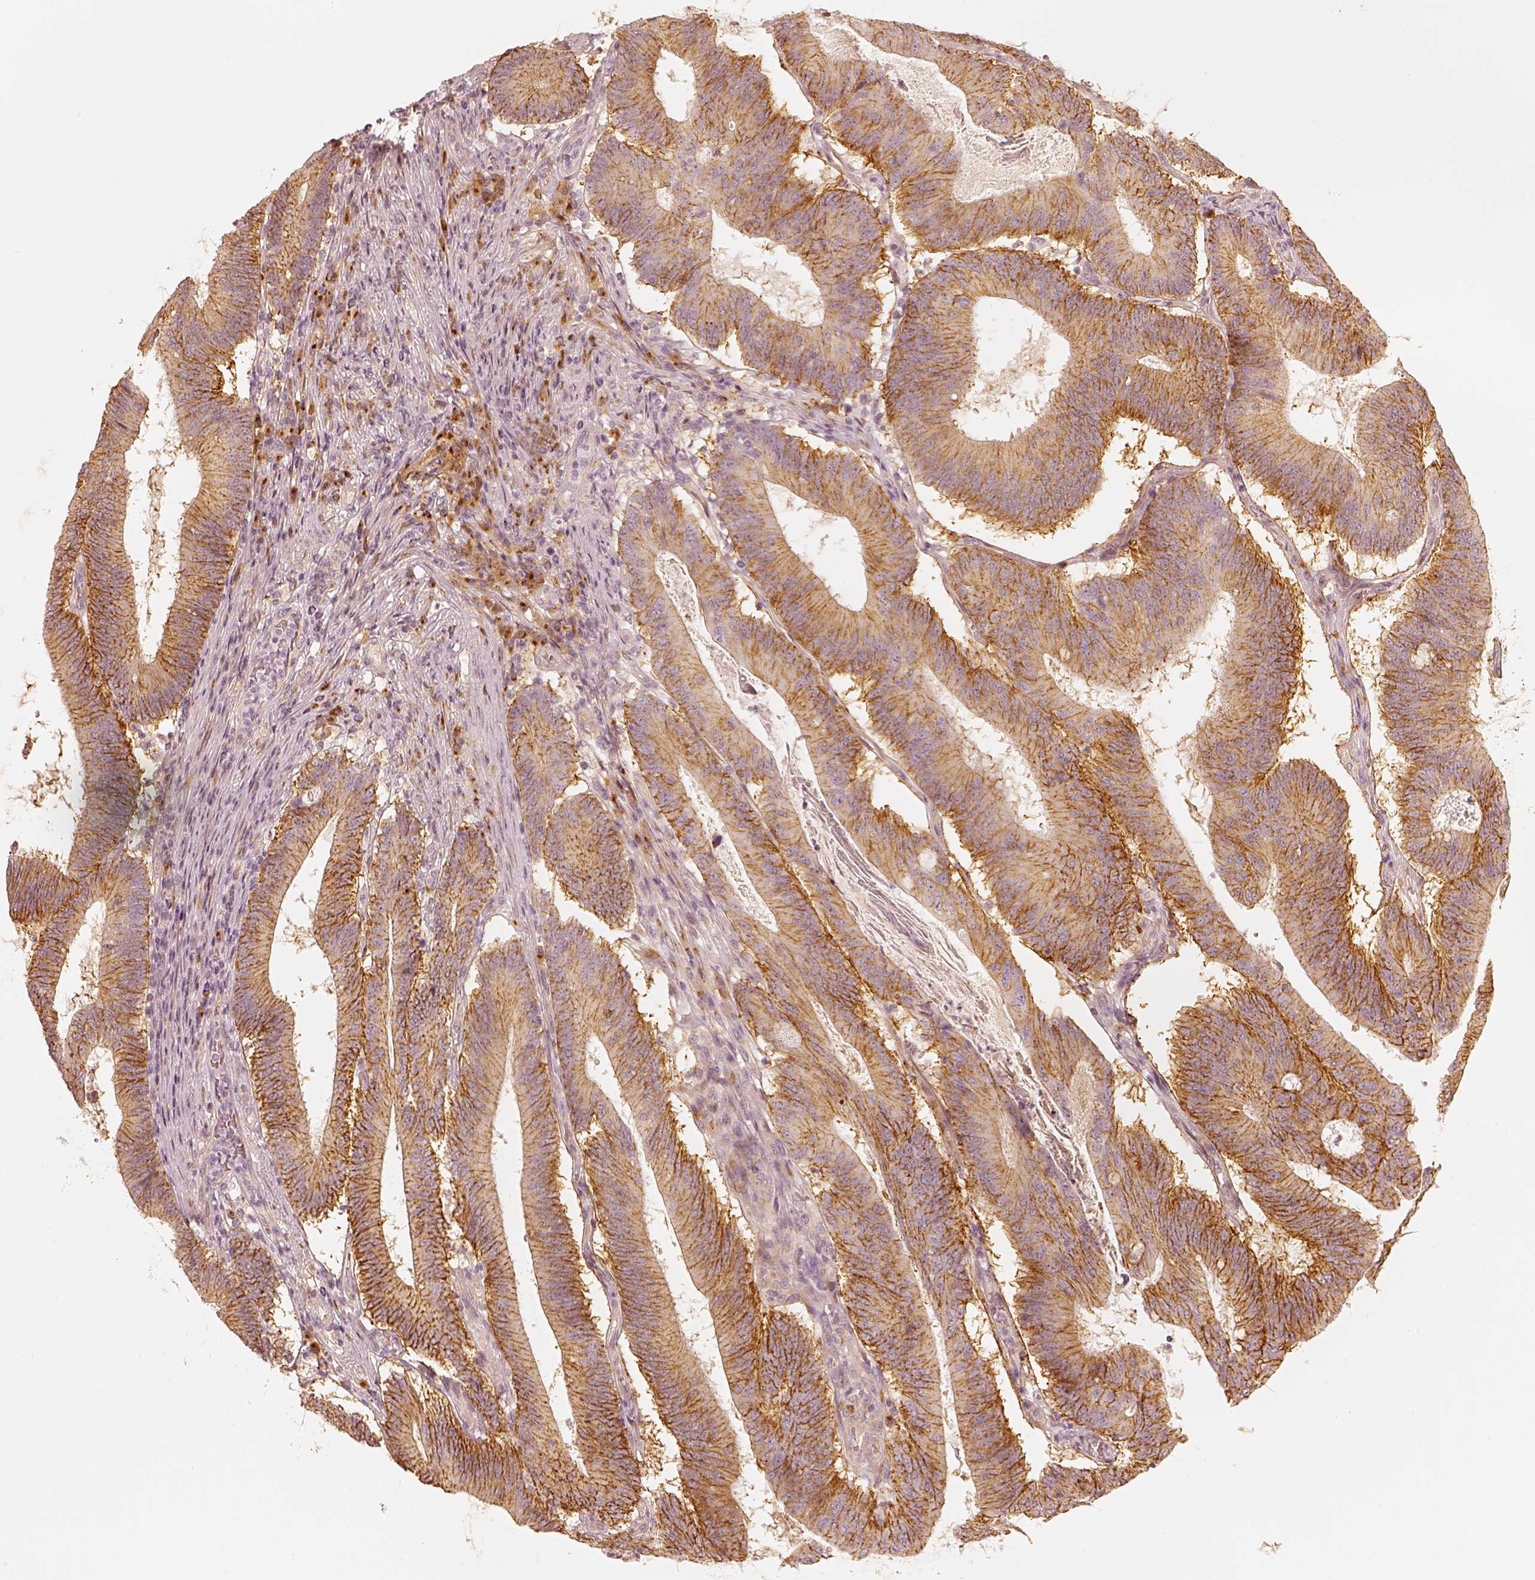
{"staining": {"intensity": "moderate", "quantity": "25%-75%", "location": "cytoplasmic/membranous"}, "tissue": "colorectal cancer", "cell_type": "Tumor cells", "image_type": "cancer", "snomed": [{"axis": "morphology", "description": "Adenocarcinoma, NOS"}, {"axis": "topography", "description": "Colon"}], "caption": "The photomicrograph reveals immunohistochemical staining of colorectal cancer. There is moderate cytoplasmic/membranous positivity is identified in approximately 25%-75% of tumor cells.", "gene": "GORASP2", "patient": {"sex": "female", "age": 70}}